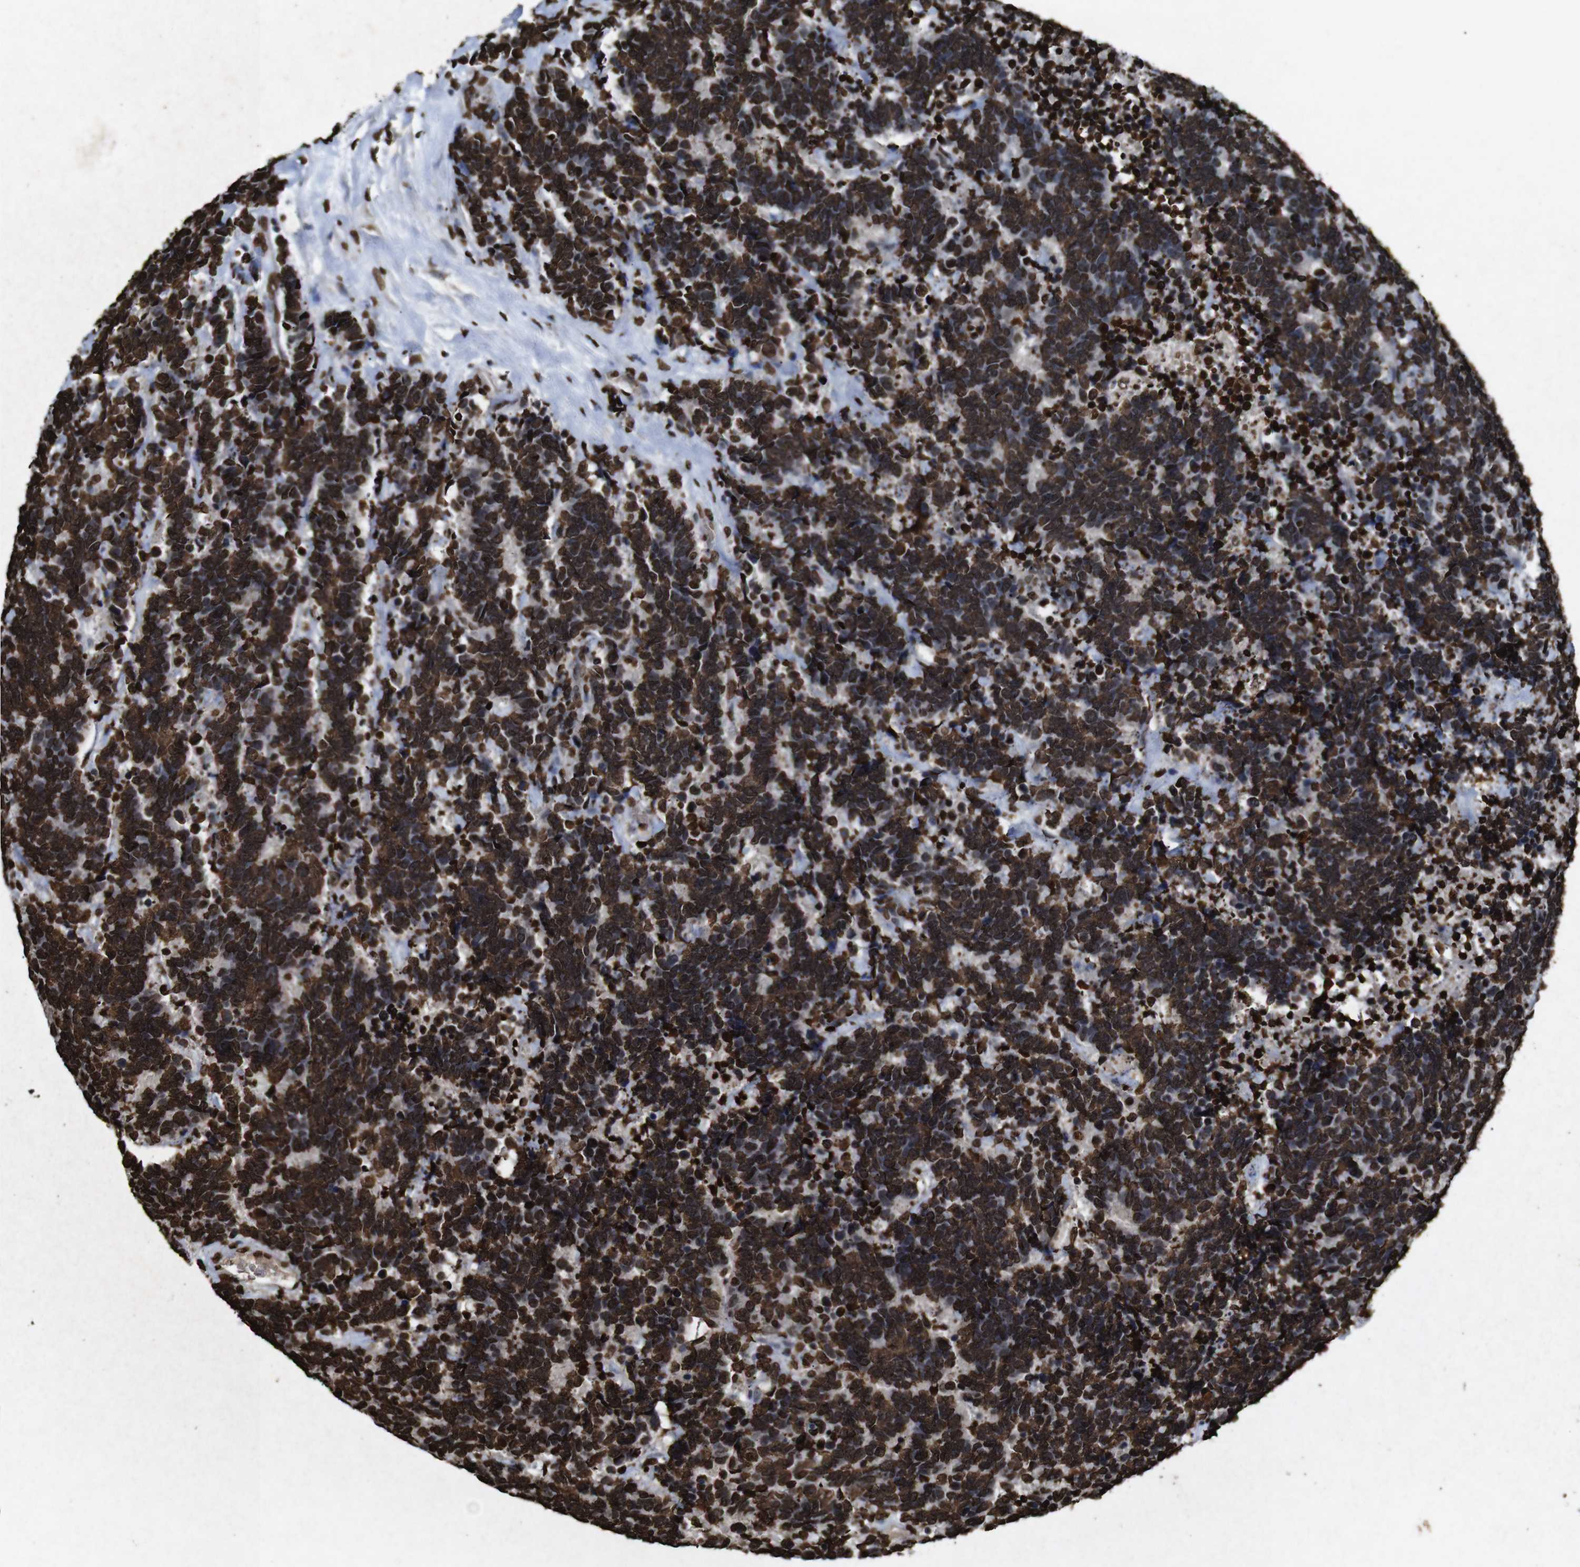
{"staining": {"intensity": "strong", "quantity": ">75%", "location": "nuclear"}, "tissue": "carcinoid", "cell_type": "Tumor cells", "image_type": "cancer", "snomed": [{"axis": "morphology", "description": "Carcinoma, NOS"}, {"axis": "morphology", "description": "Carcinoid, malignant, NOS"}, {"axis": "topography", "description": "Urinary bladder"}], "caption": "A histopathology image of human malignant carcinoid stained for a protein demonstrates strong nuclear brown staining in tumor cells.", "gene": "MDM2", "patient": {"sex": "male", "age": 57}}